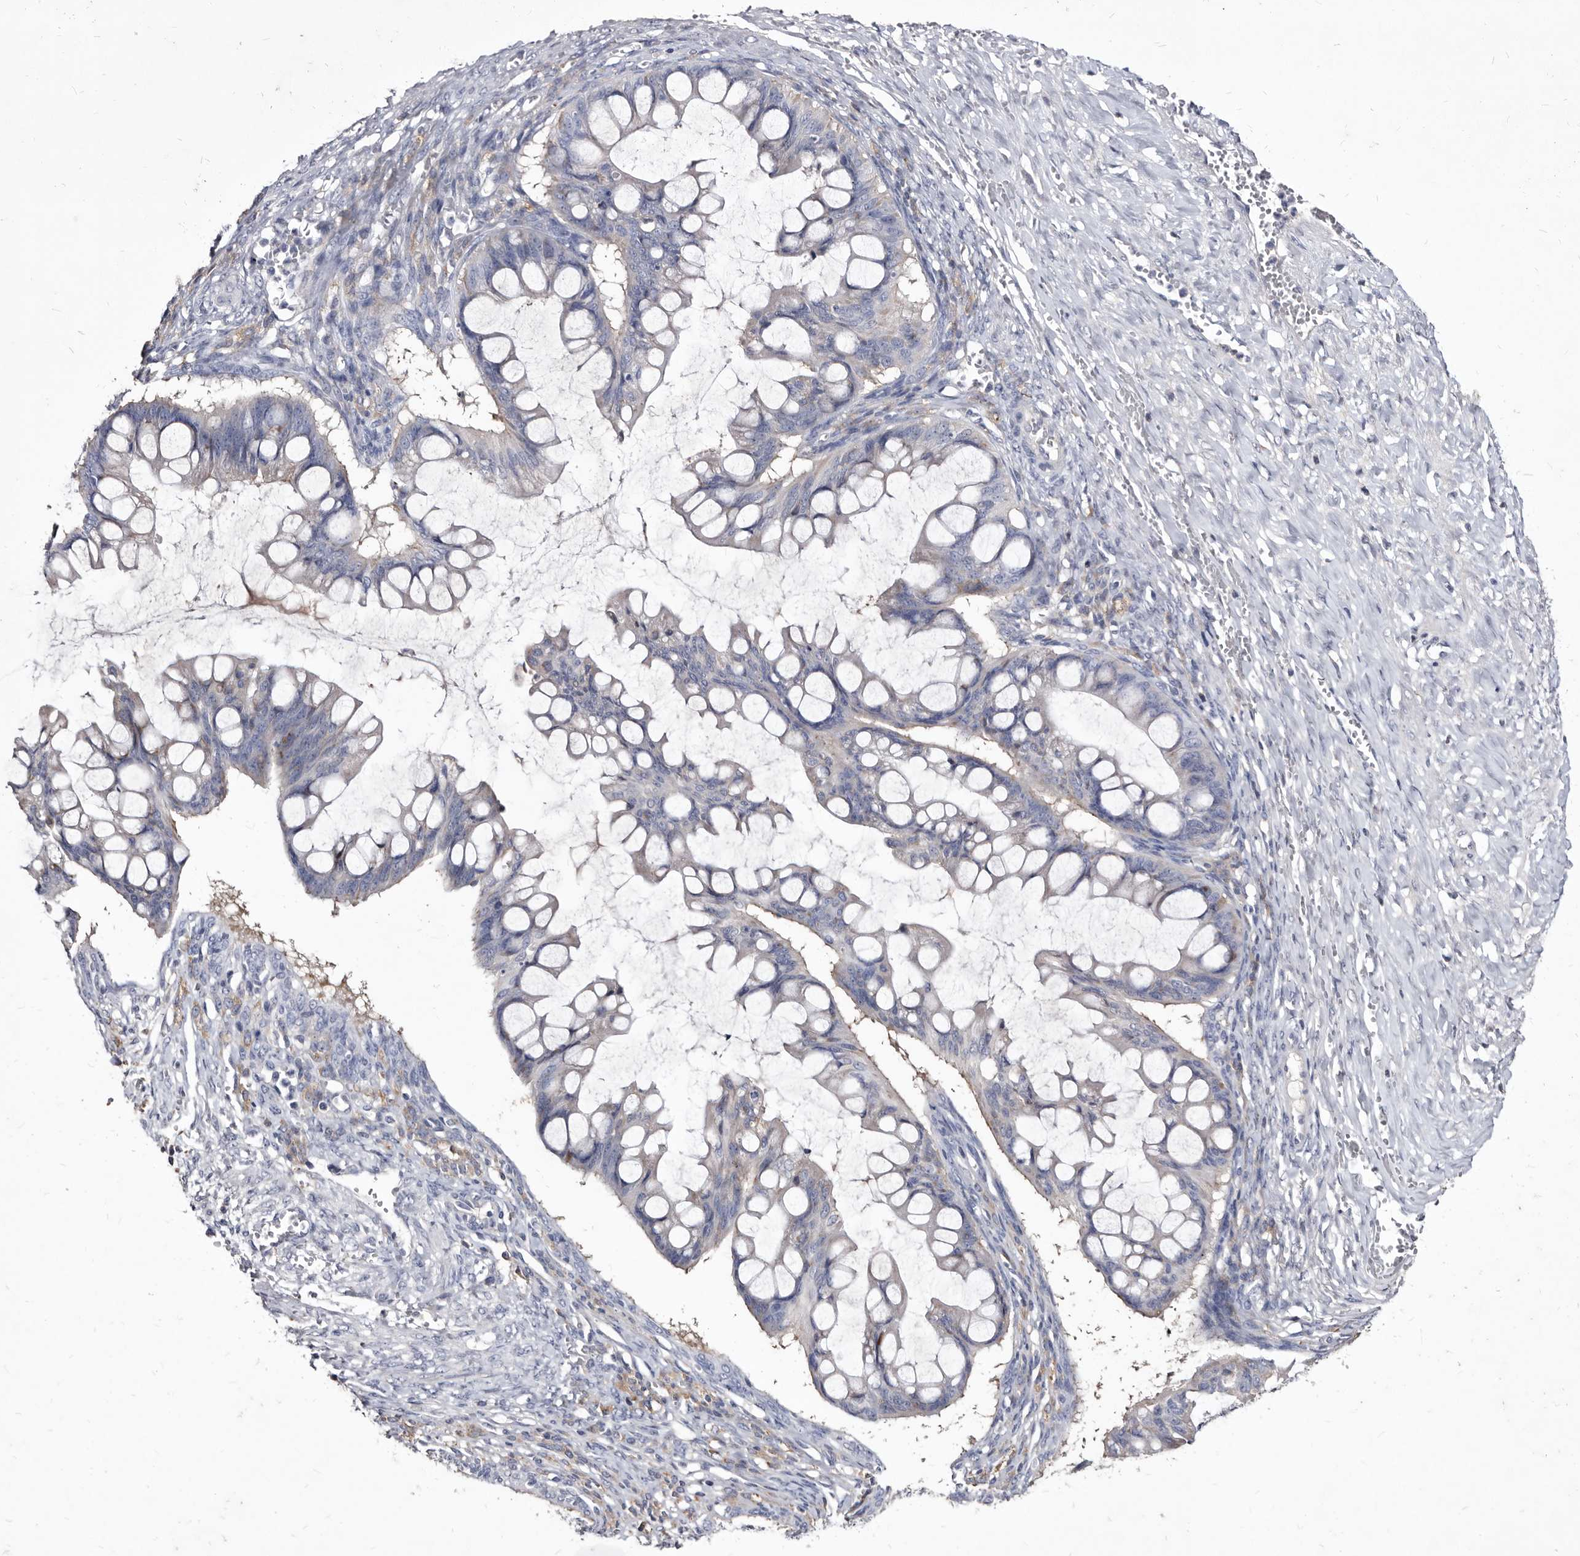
{"staining": {"intensity": "negative", "quantity": "none", "location": "none"}, "tissue": "ovarian cancer", "cell_type": "Tumor cells", "image_type": "cancer", "snomed": [{"axis": "morphology", "description": "Cystadenocarcinoma, mucinous, NOS"}, {"axis": "topography", "description": "Ovary"}], "caption": "This micrograph is of ovarian cancer stained with immunohistochemistry (IHC) to label a protein in brown with the nuclei are counter-stained blue. There is no staining in tumor cells. The staining is performed using DAB (3,3'-diaminobenzidine) brown chromogen with nuclei counter-stained in using hematoxylin.", "gene": "SLC39A2", "patient": {"sex": "female", "age": 73}}